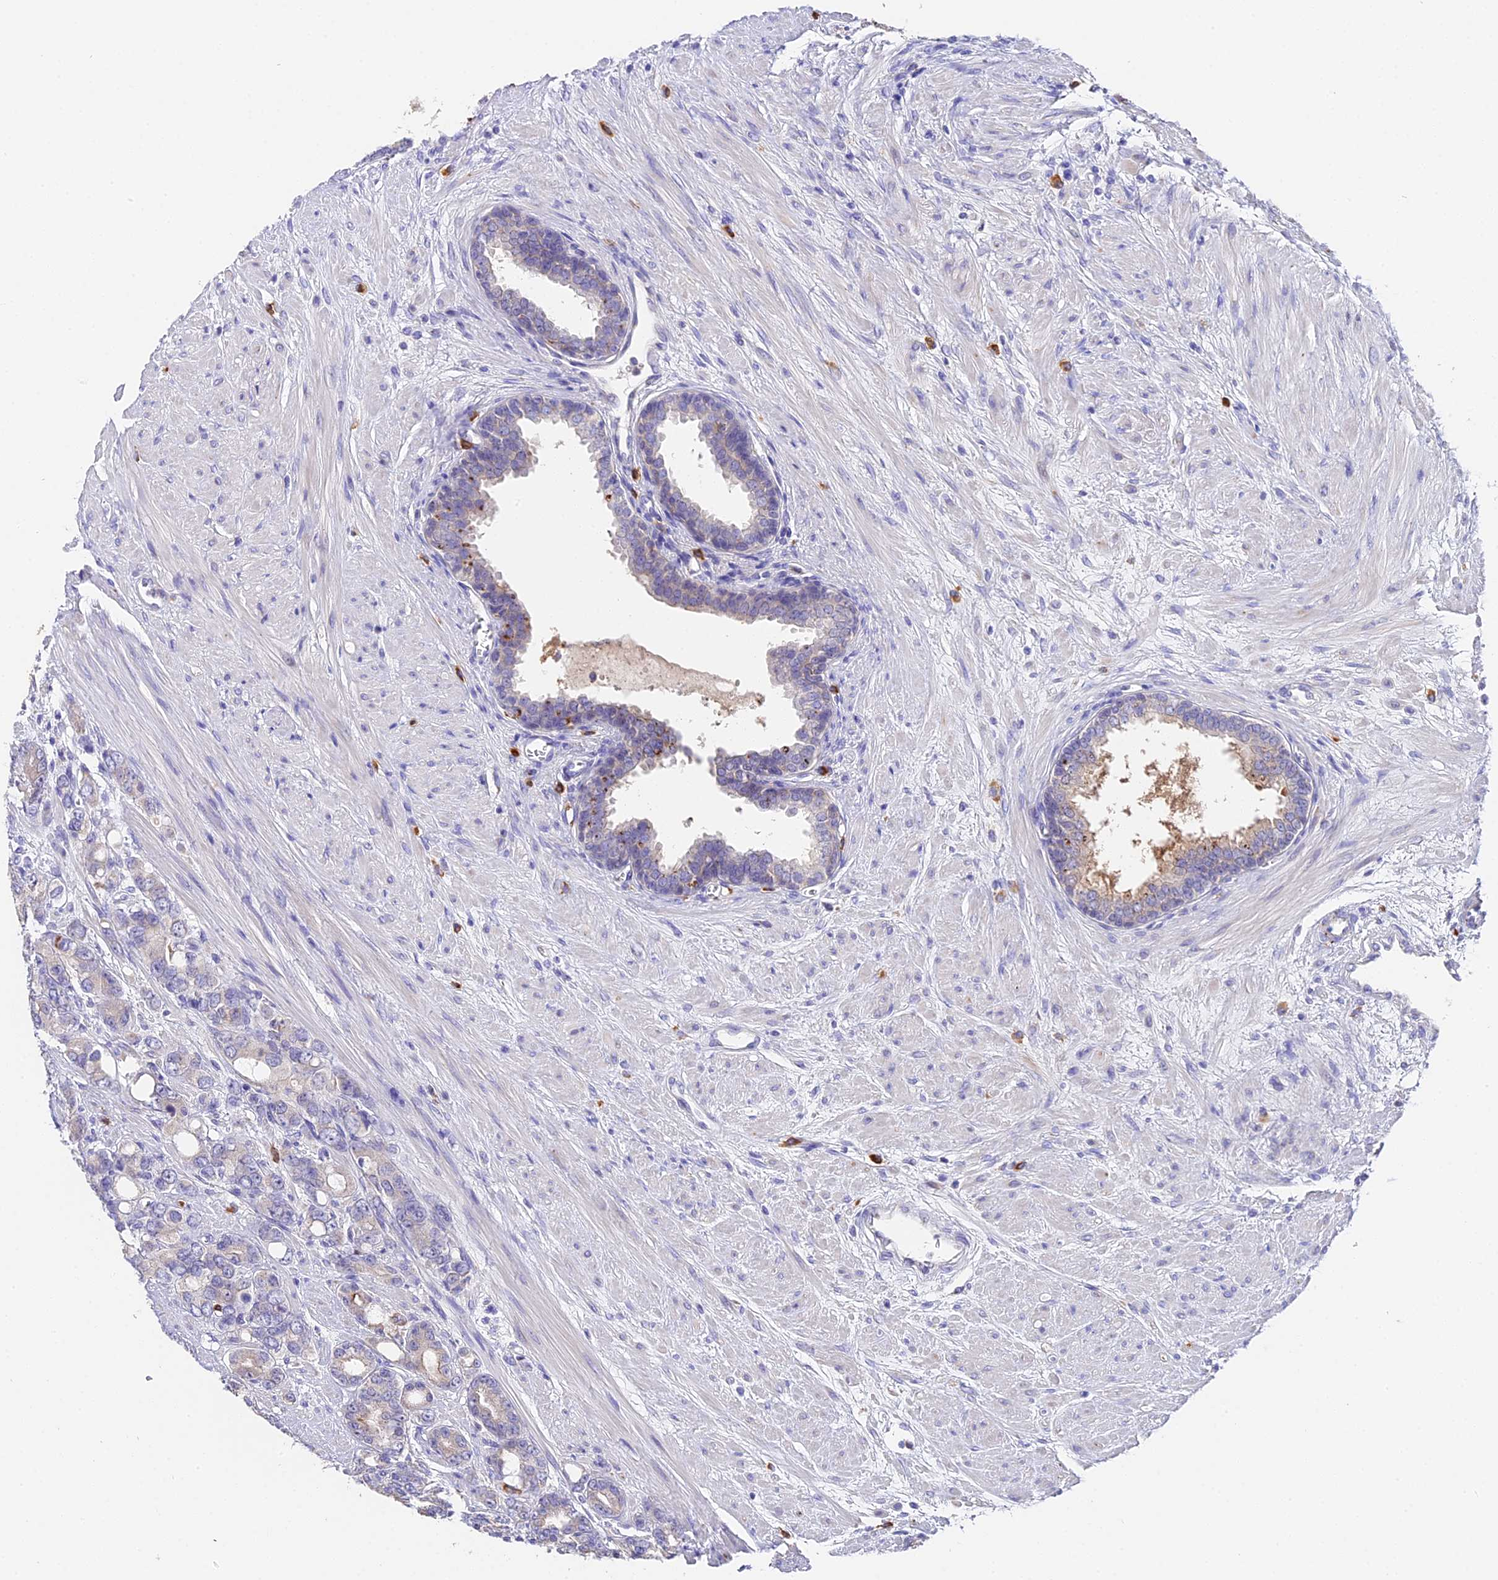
{"staining": {"intensity": "negative", "quantity": "none", "location": "none"}, "tissue": "prostate cancer", "cell_type": "Tumor cells", "image_type": "cancer", "snomed": [{"axis": "morphology", "description": "Adenocarcinoma, High grade"}, {"axis": "topography", "description": "Prostate"}], "caption": "Immunohistochemistry (IHC) image of prostate cancer stained for a protein (brown), which exhibits no staining in tumor cells. (DAB (3,3'-diaminobenzidine) immunohistochemistry, high magnification).", "gene": "LYPD6", "patient": {"sex": "male", "age": 62}}